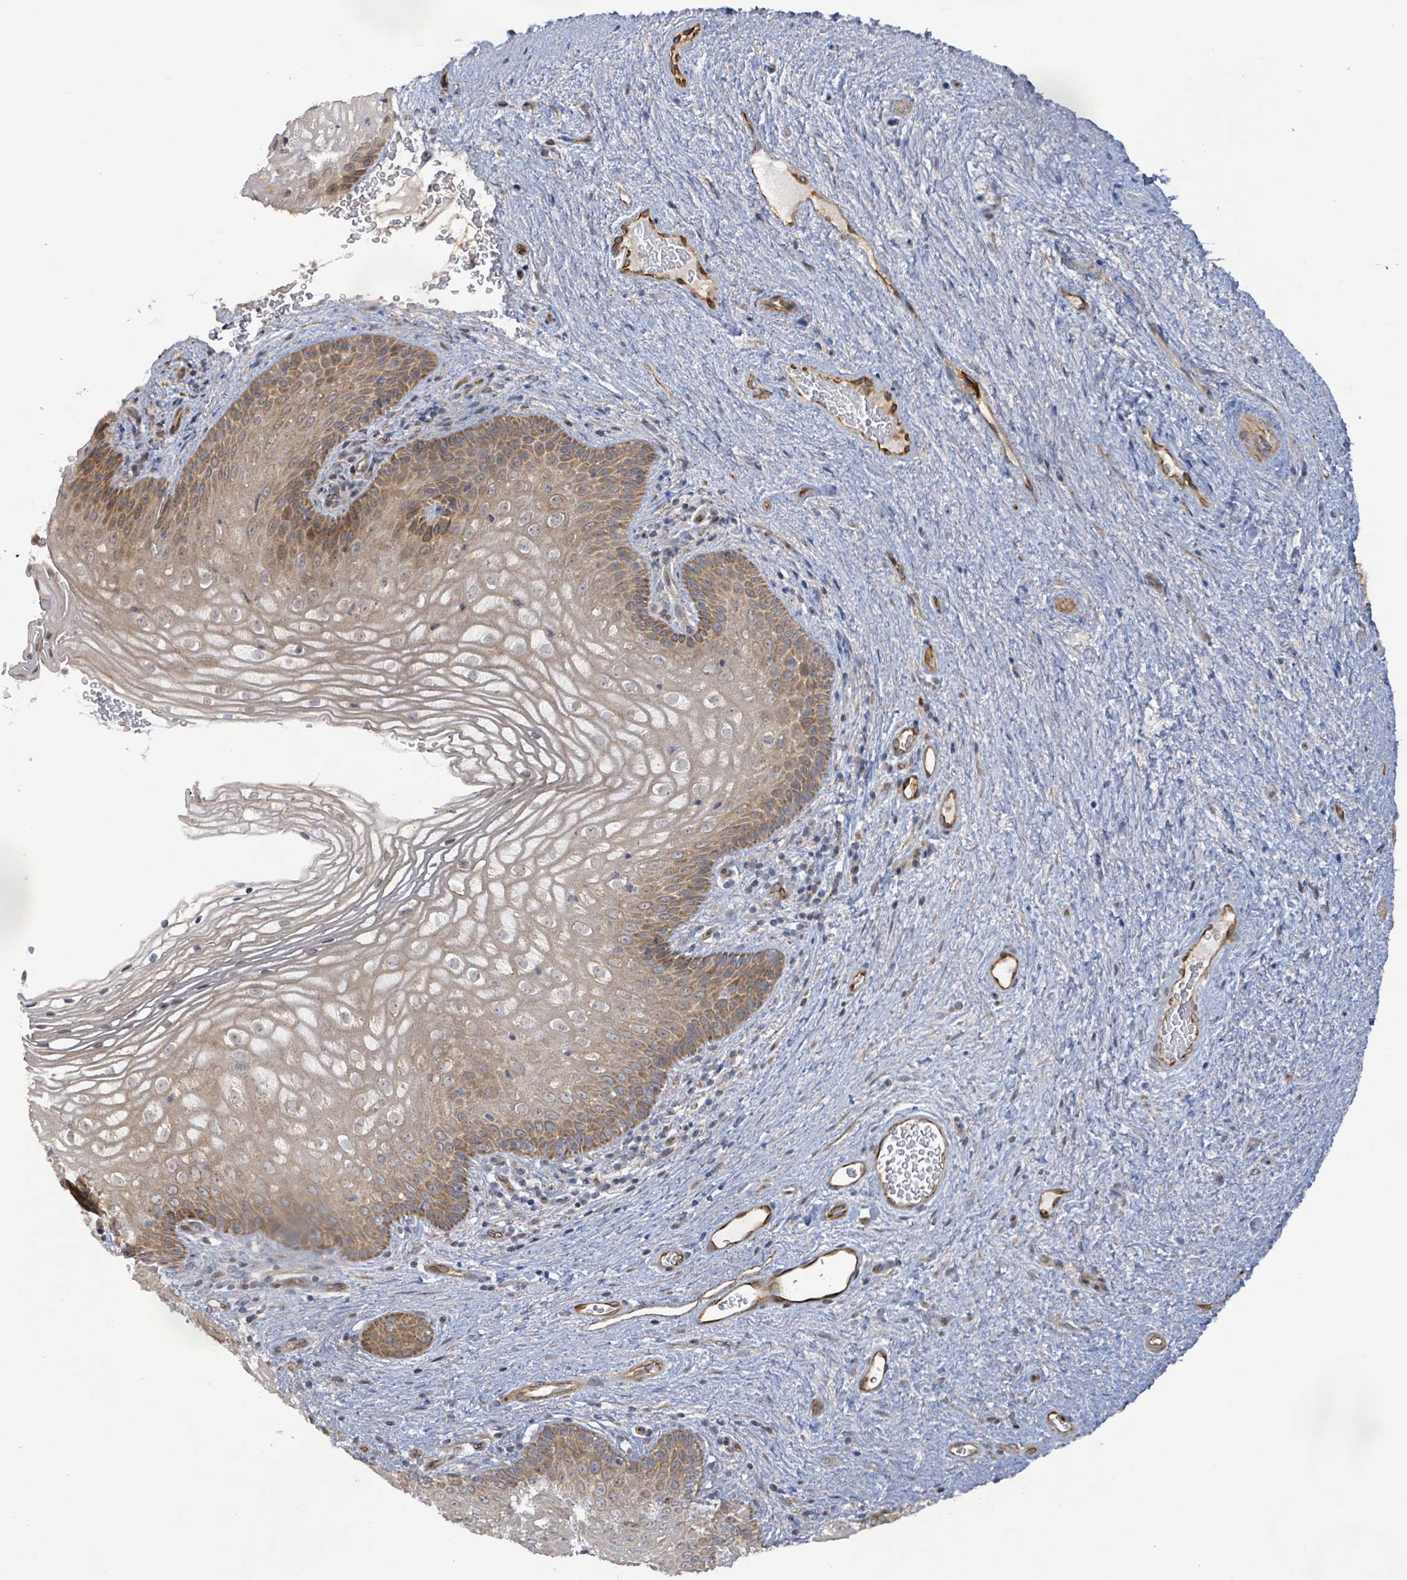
{"staining": {"intensity": "moderate", "quantity": ">75%", "location": "cytoplasmic/membranous"}, "tissue": "vagina", "cell_type": "Squamous epithelial cells", "image_type": "normal", "snomed": [{"axis": "morphology", "description": "Normal tissue, NOS"}, {"axis": "topography", "description": "Vagina"}], "caption": "Immunohistochemical staining of normal vagina displays moderate cytoplasmic/membranous protein expression in about >75% of squamous epithelial cells.", "gene": "KBTBD11", "patient": {"sex": "female", "age": 47}}